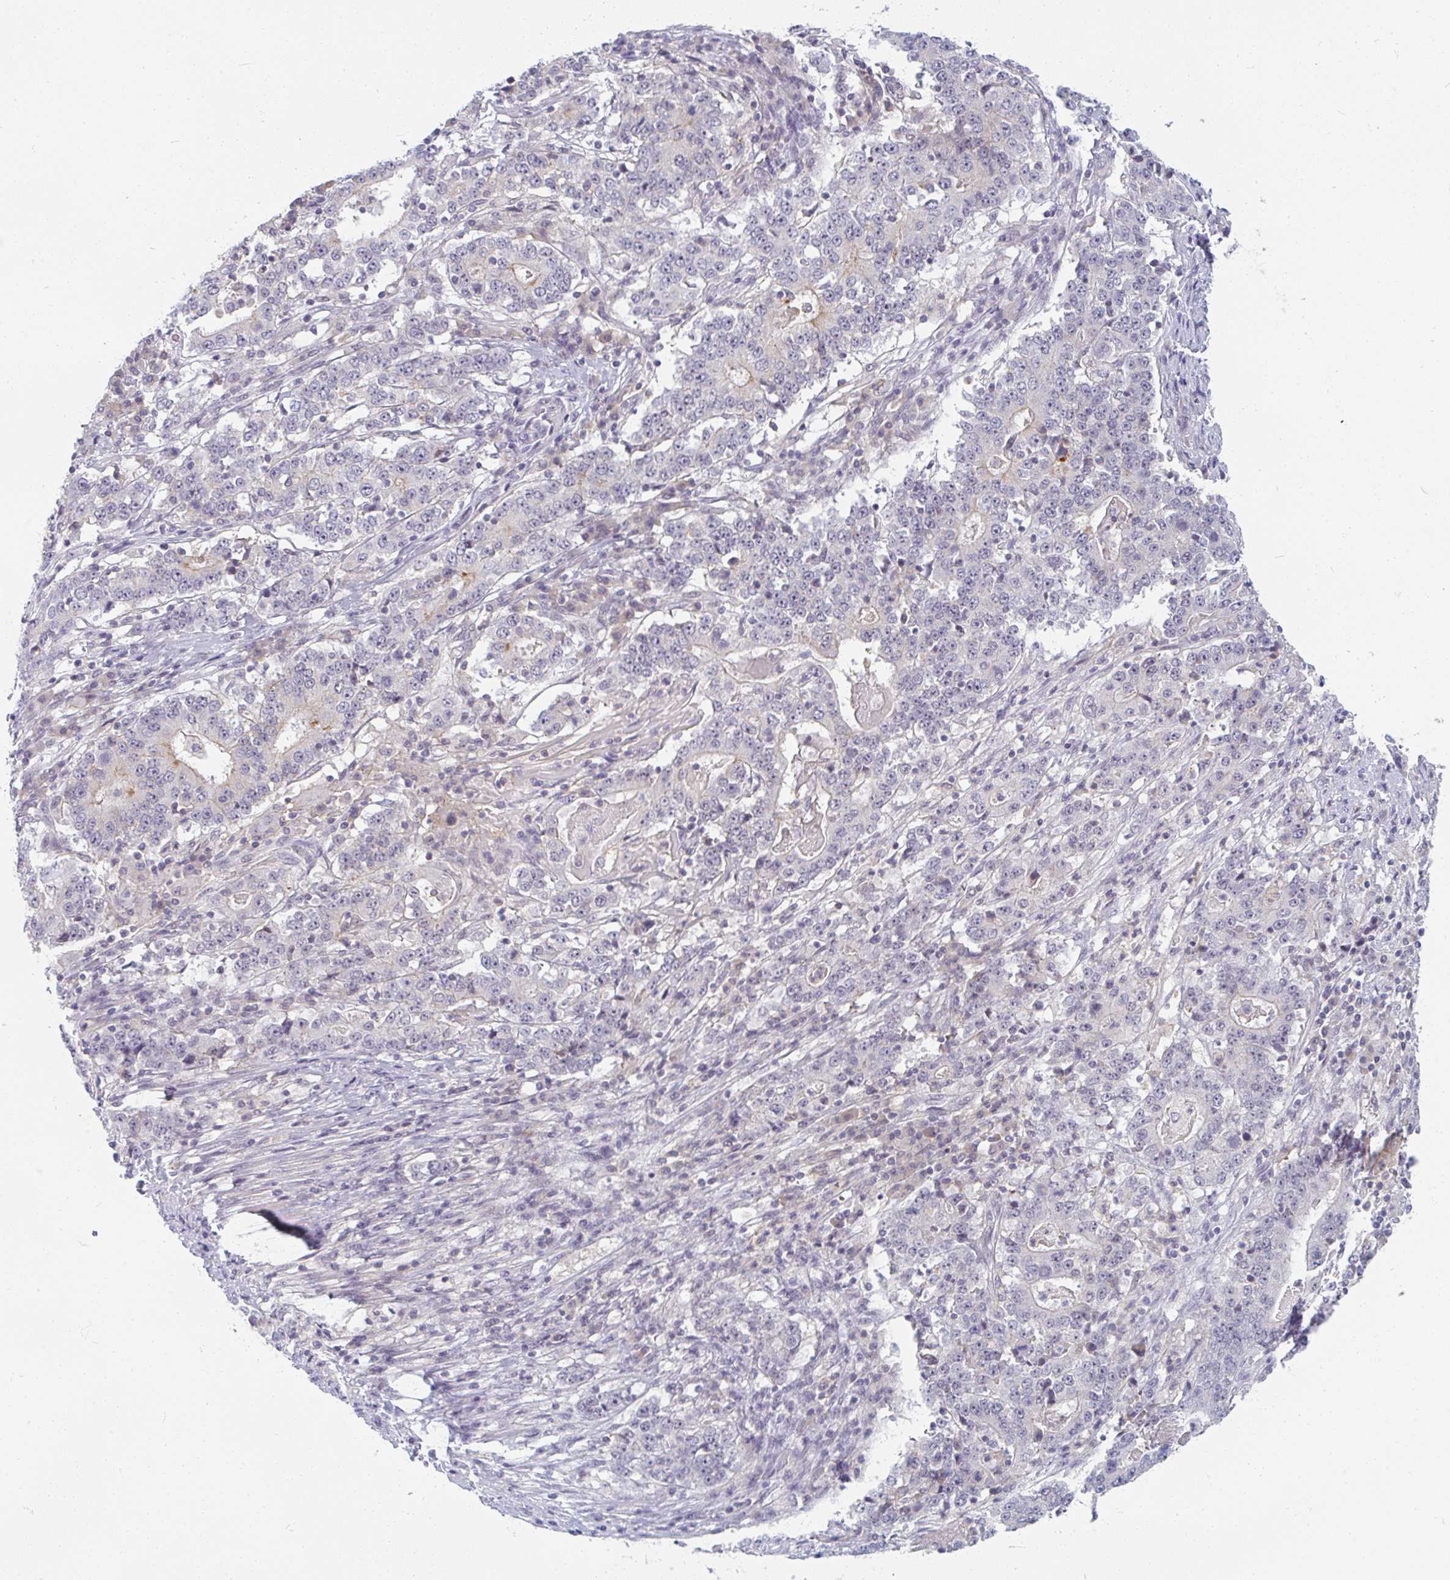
{"staining": {"intensity": "negative", "quantity": "none", "location": "none"}, "tissue": "stomach cancer", "cell_type": "Tumor cells", "image_type": "cancer", "snomed": [{"axis": "morphology", "description": "Adenocarcinoma, NOS"}, {"axis": "topography", "description": "Stomach"}], "caption": "Photomicrograph shows no protein staining in tumor cells of stomach cancer tissue.", "gene": "PPFIA4", "patient": {"sex": "male", "age": 59}}